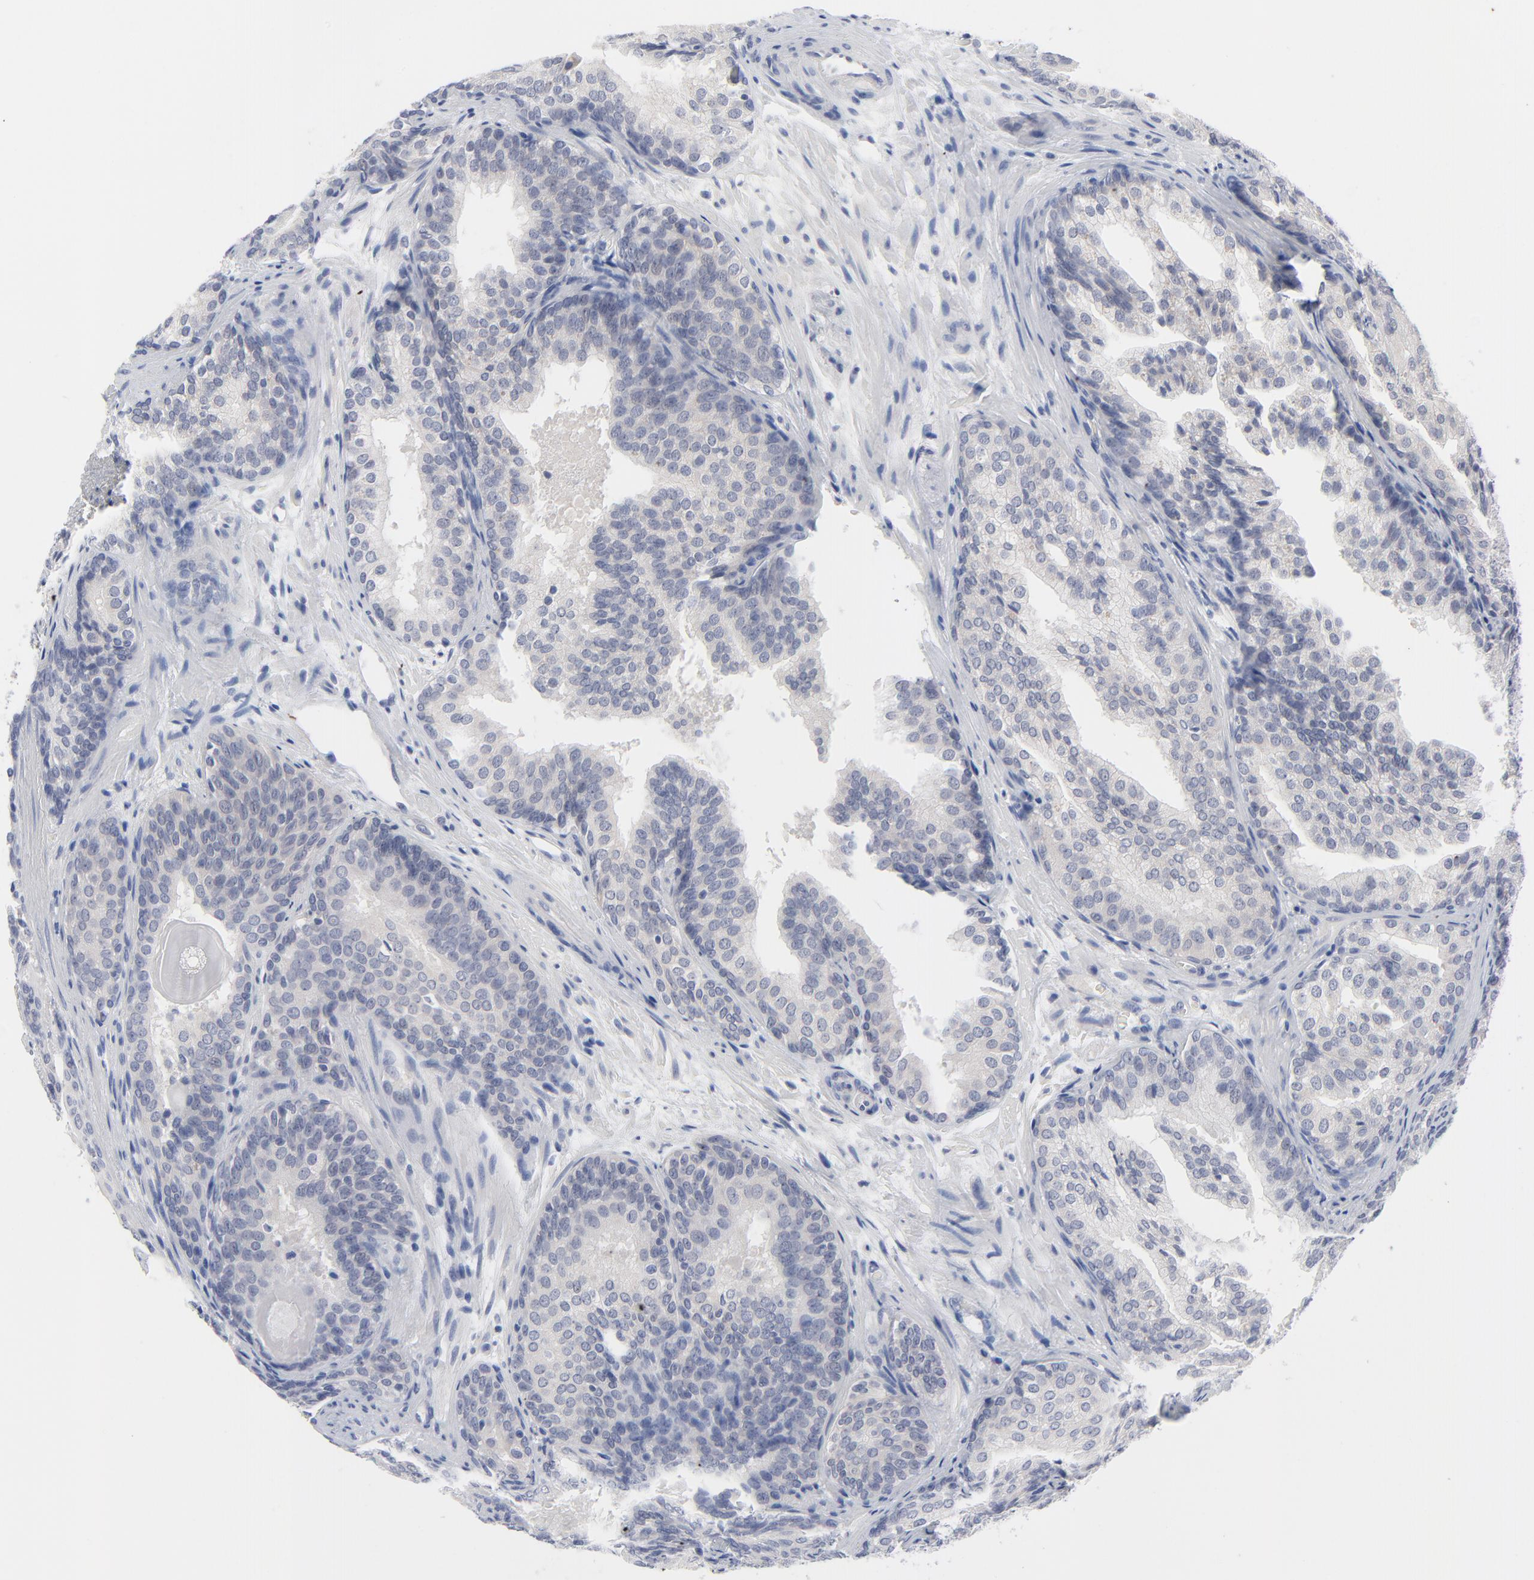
{"staining": {"intensity": "negative", "quantity": "none", "location": "none"}, "tissue": "prostate cancer", "cell_type": "Tumor cells", "image_type": "cancer", "snomed": [{"axis": "morphology", "description": "Adenocarcinoma, Low grade"}, {"axis": "topography", "description": "Prostate"}], "caption": "DAB (3,3'-diaminobenzidine) immunohistochemical staining of human prostate cancer (low-grade adenocarcinoma) reveals no significant positivity in tumor cells.", "gene": "CLEC4G", "patient": {"sex": "male", "age": 69}}